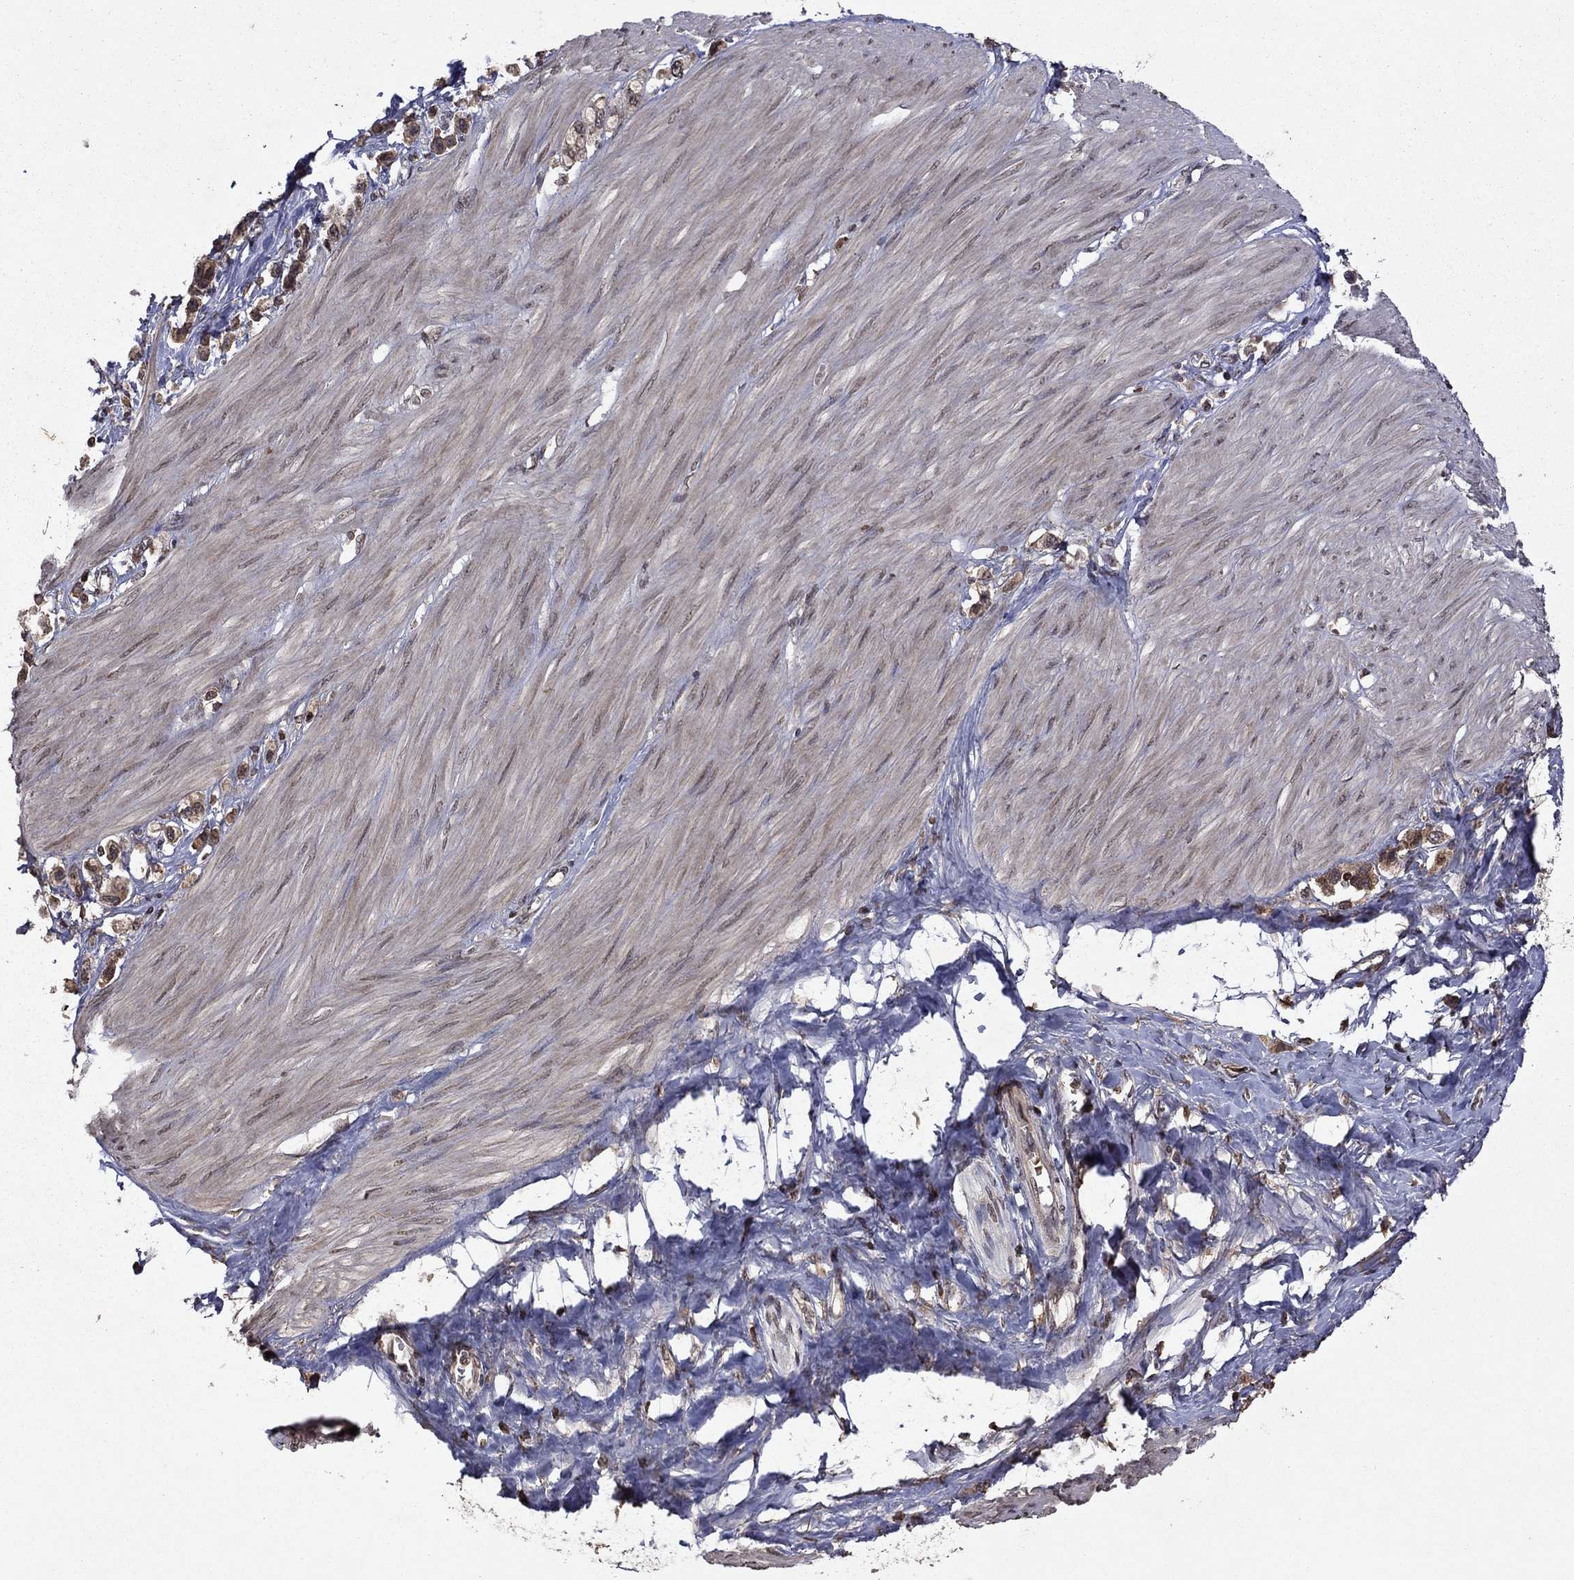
{"staining": {"intensity": "moderate", "quantity": ">75%", "location": "cytoplasmic/membranous"}, "tissue": "stomach cancer", "cell_type": "Tumor cells", "image_type": "cancer", "snomed": [{"axis": "morphology", "description": "Normal tissue, NOS"}, {"axis": "morphology", "description": "Adenocarcinoma, NOS"}, {"axis": "morphology", "description": "Adenocarcinoma, High grade"}, {"axis": "topography", "description": "Stomach, upper"}, {"axis": "topography", "description": "Stomach"}], "caption": "Moderate cytoplasmic/membranous positivity for a protein is present in about >75% of tumor cells of stomach cancer using IHC.", "gene": "NLGN1", "patient": {"sex": "female", "age": 65}}